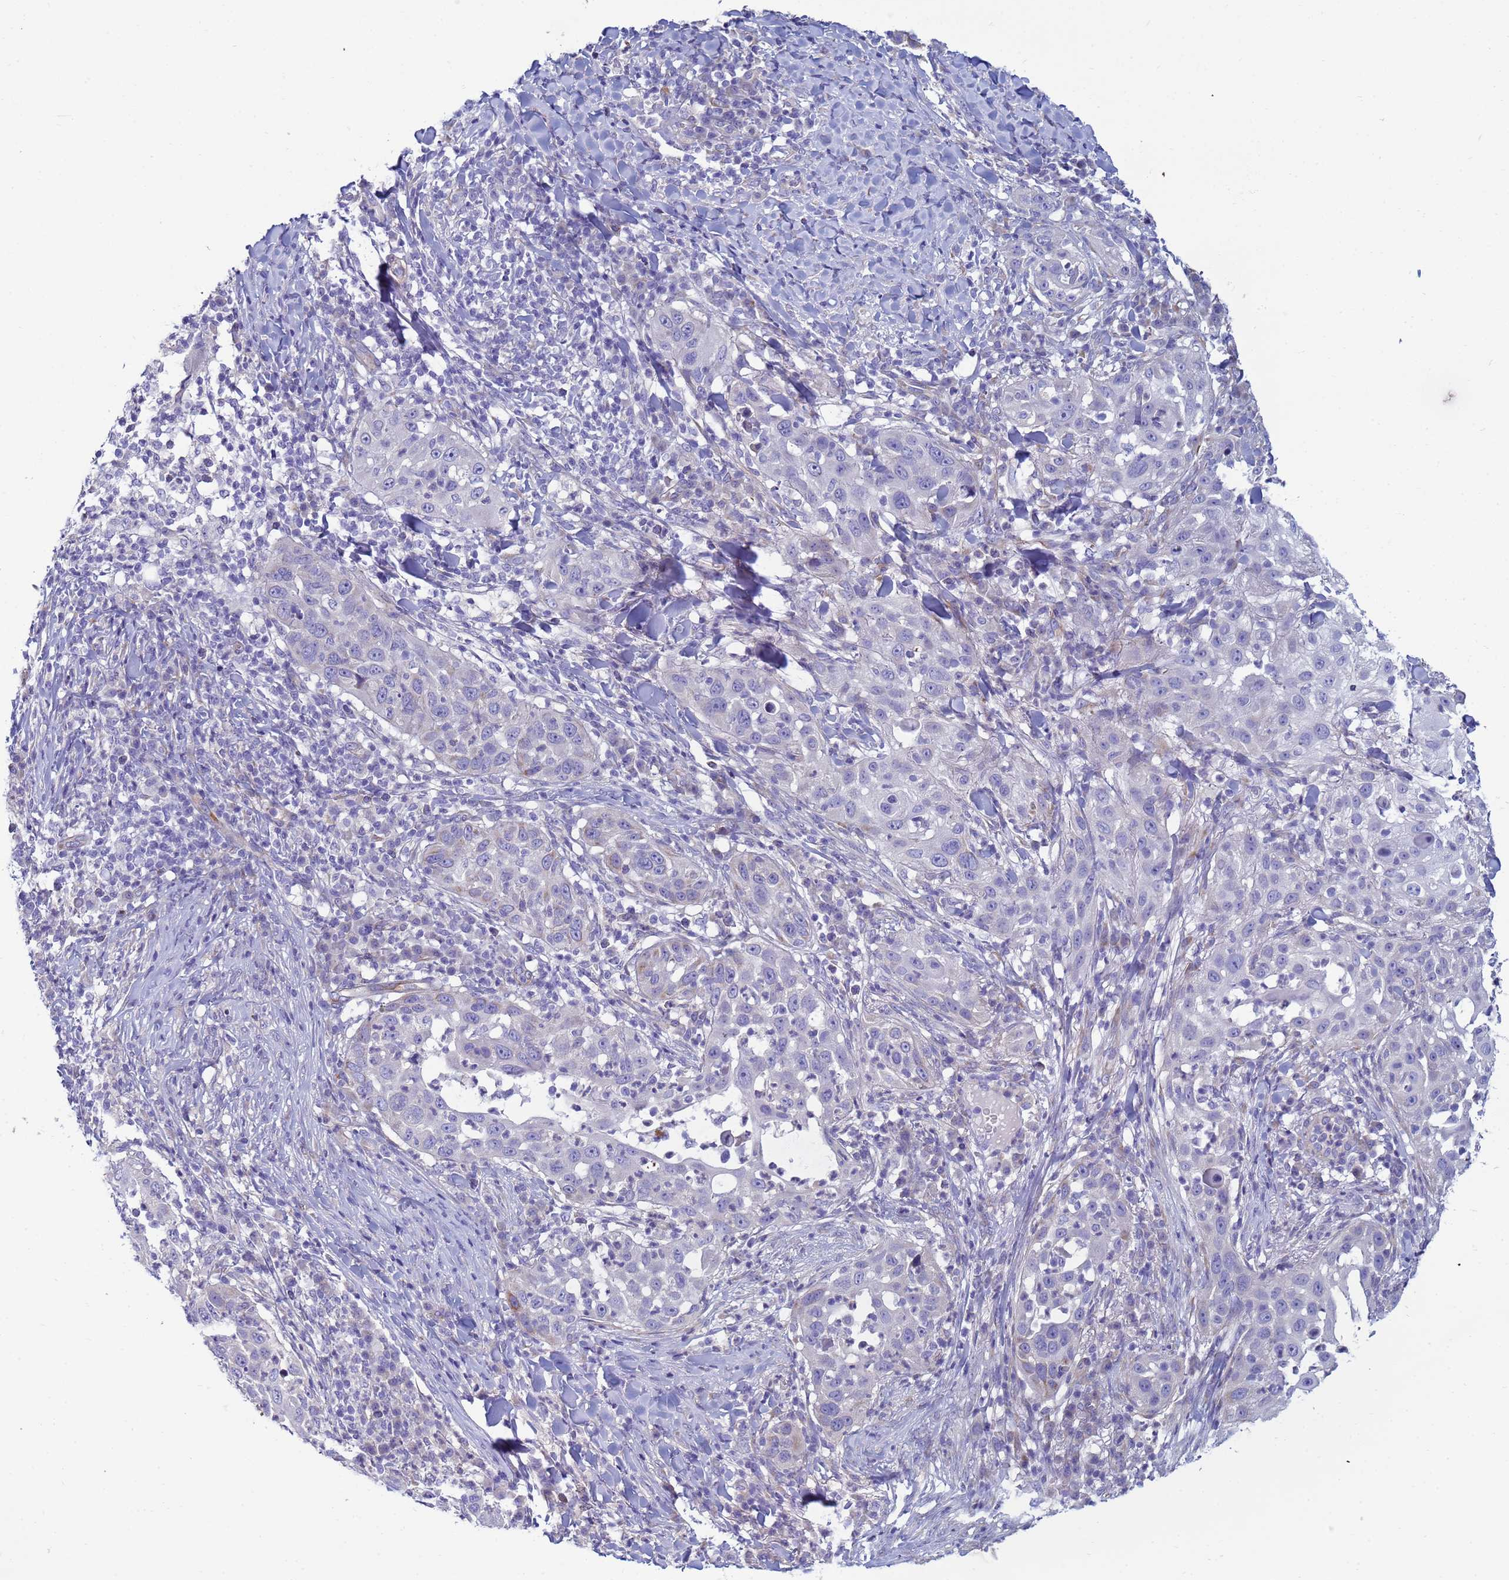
{"staining": {"intensity": "negative", "quantity": "none", "location": "none"}, "tissue": "skin cancer", "cell_type": "Tumor cells", "image_type": "cancer", "snomed": [{"axis": "morphology", "description": "Squamous cell carcinoma, NOS"}, {"axis": "topography", "description": "Skin"}], "caption": "This is an immunohistochemistry micrograph of human skin cancer. There is no positivity in tumor cells.", "gene": "TRPC6", "patient": {"sex": "female", "age": 44}}